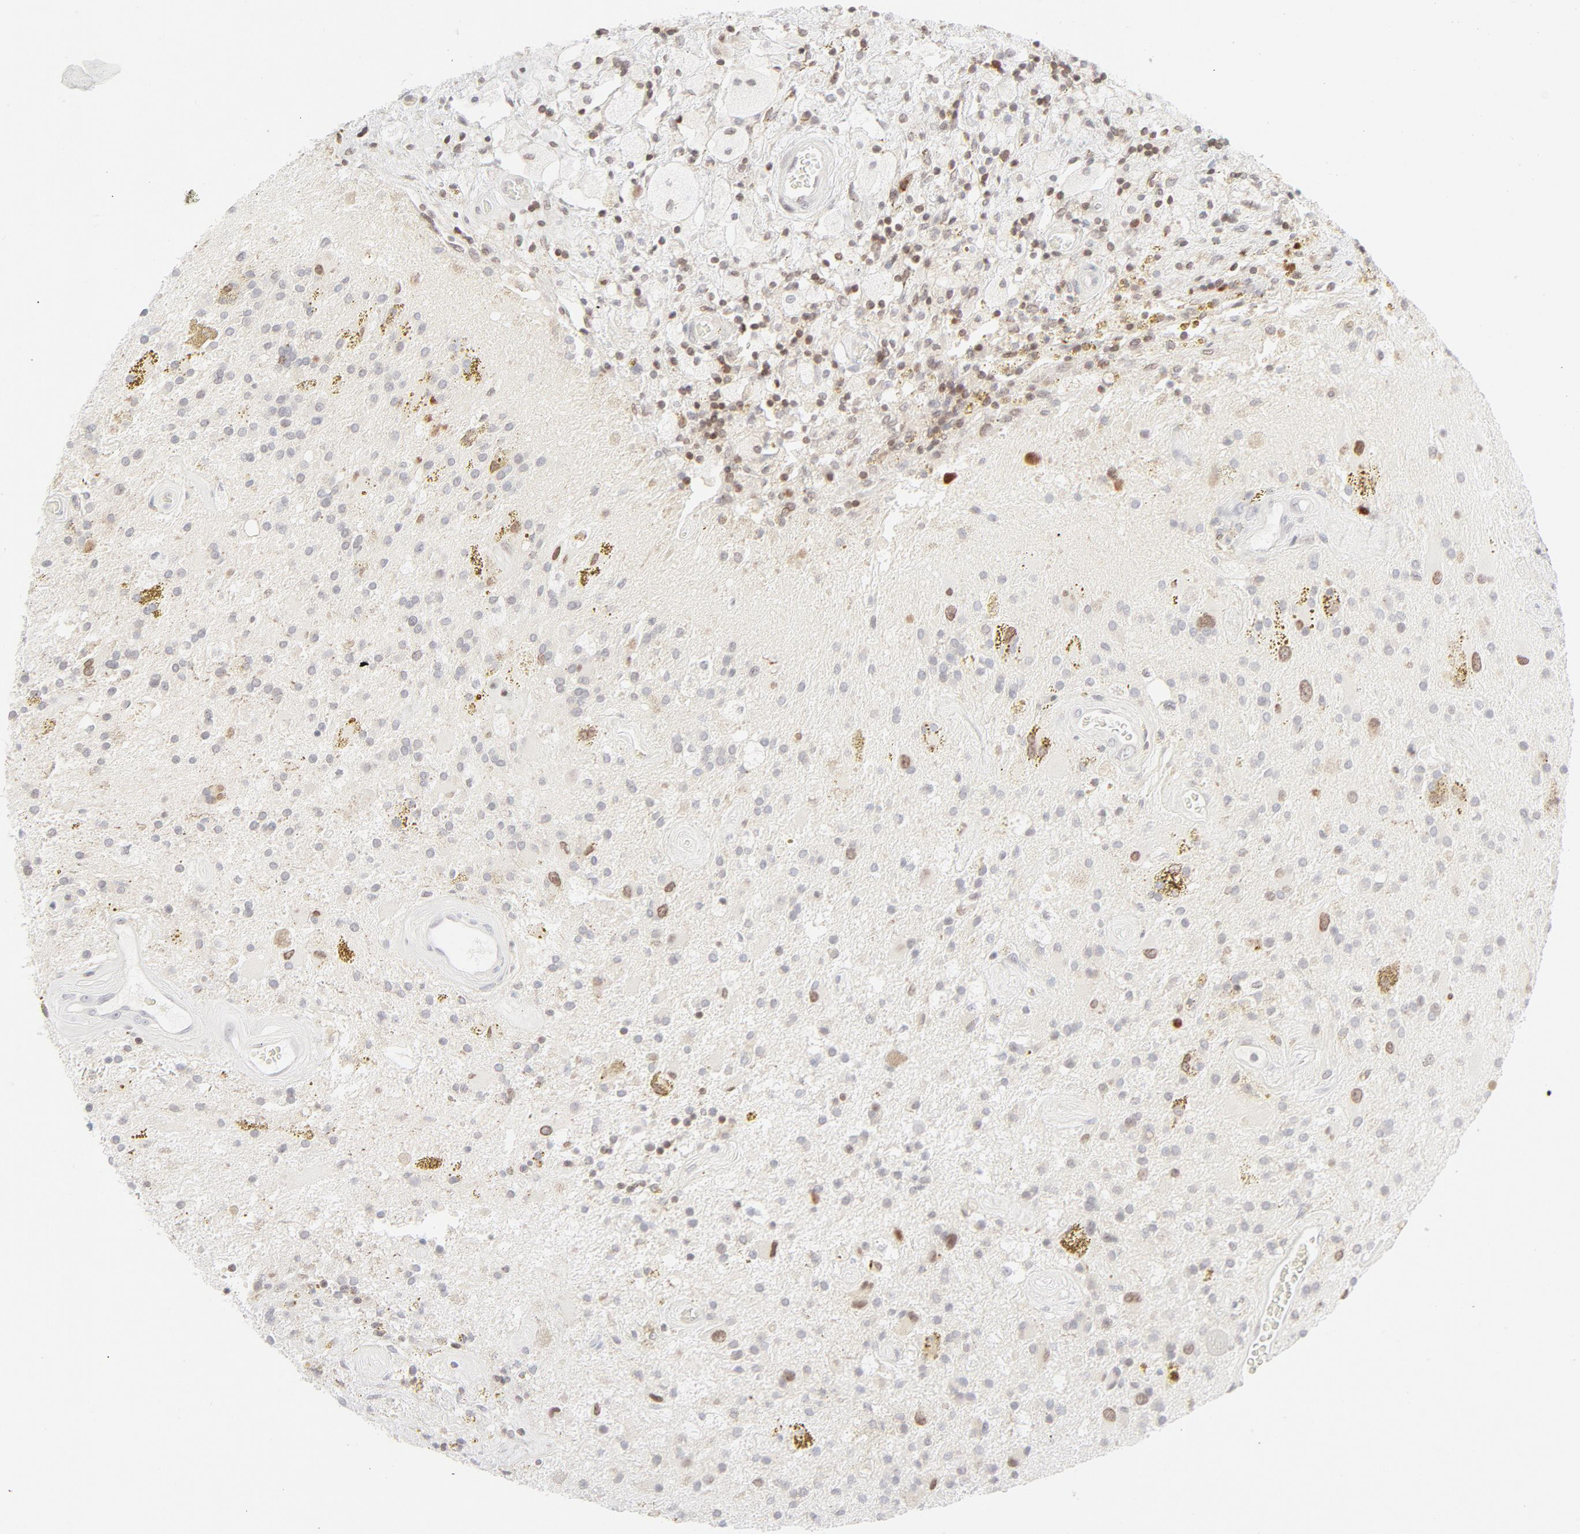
{"staining": {"intensity": "weak", "quantity": "<25%", "location": "cytoplasmic/membranous,nuclear"}, "tissue": "glioma", "cell_type": "Tumor cells", "image_type": "cancer", "snomed": [{"axis": "morphology", "description": "Glioma, malignant, Low grade"}, {"axis": "topography", "description": "Brain"}], "caption": "Tumor cells are negative for protein expression in human glioma.", "gene": "PRKCB", "patient": {"sex": "male", "age": 58}}